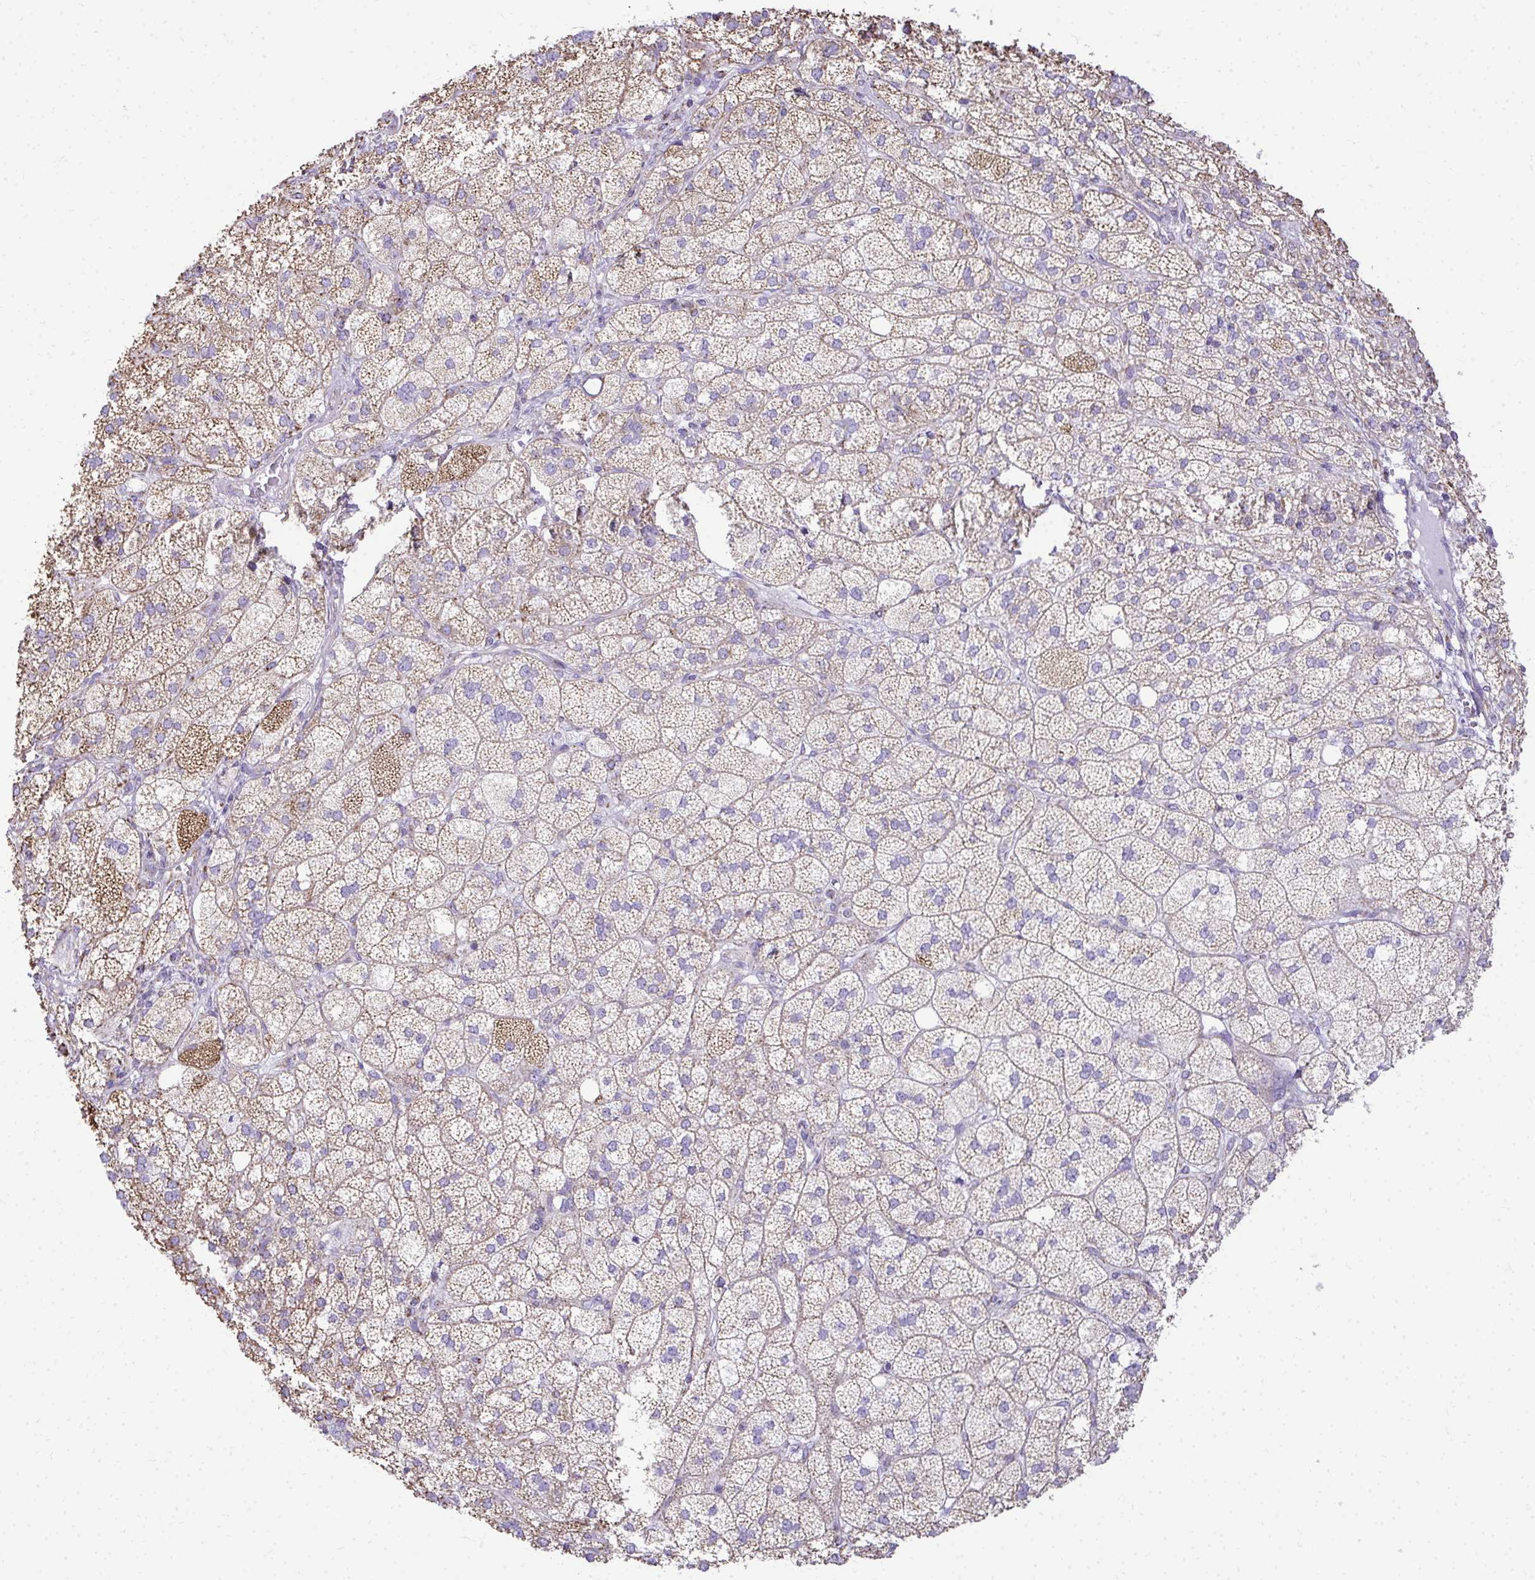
{"staining": {"intensity": "moderate", "quantity": "25%-75%", "location": "cytoplasmic/membranous"}, "tissue": "adrenal gland", "cell_type": "Glandular cells", "image_type": "normal", "snomed": [{"axis": "morphology", "description": "Normal tissue, NOS"}, {"axis": "topography", "description": "Adrenal gland"}], "caption": "Glandular cells demonstrate moderate cytoplasmic/membranous positivity in approximately 25%-75% of cells in benign adrenal gland. (DAB (3,3'-diaminobenzidine) IHC, brown staining for protein, blue staining for nuclei).", "gene": "MPZL2", "patient": {"sex": "female", "age": 60}}